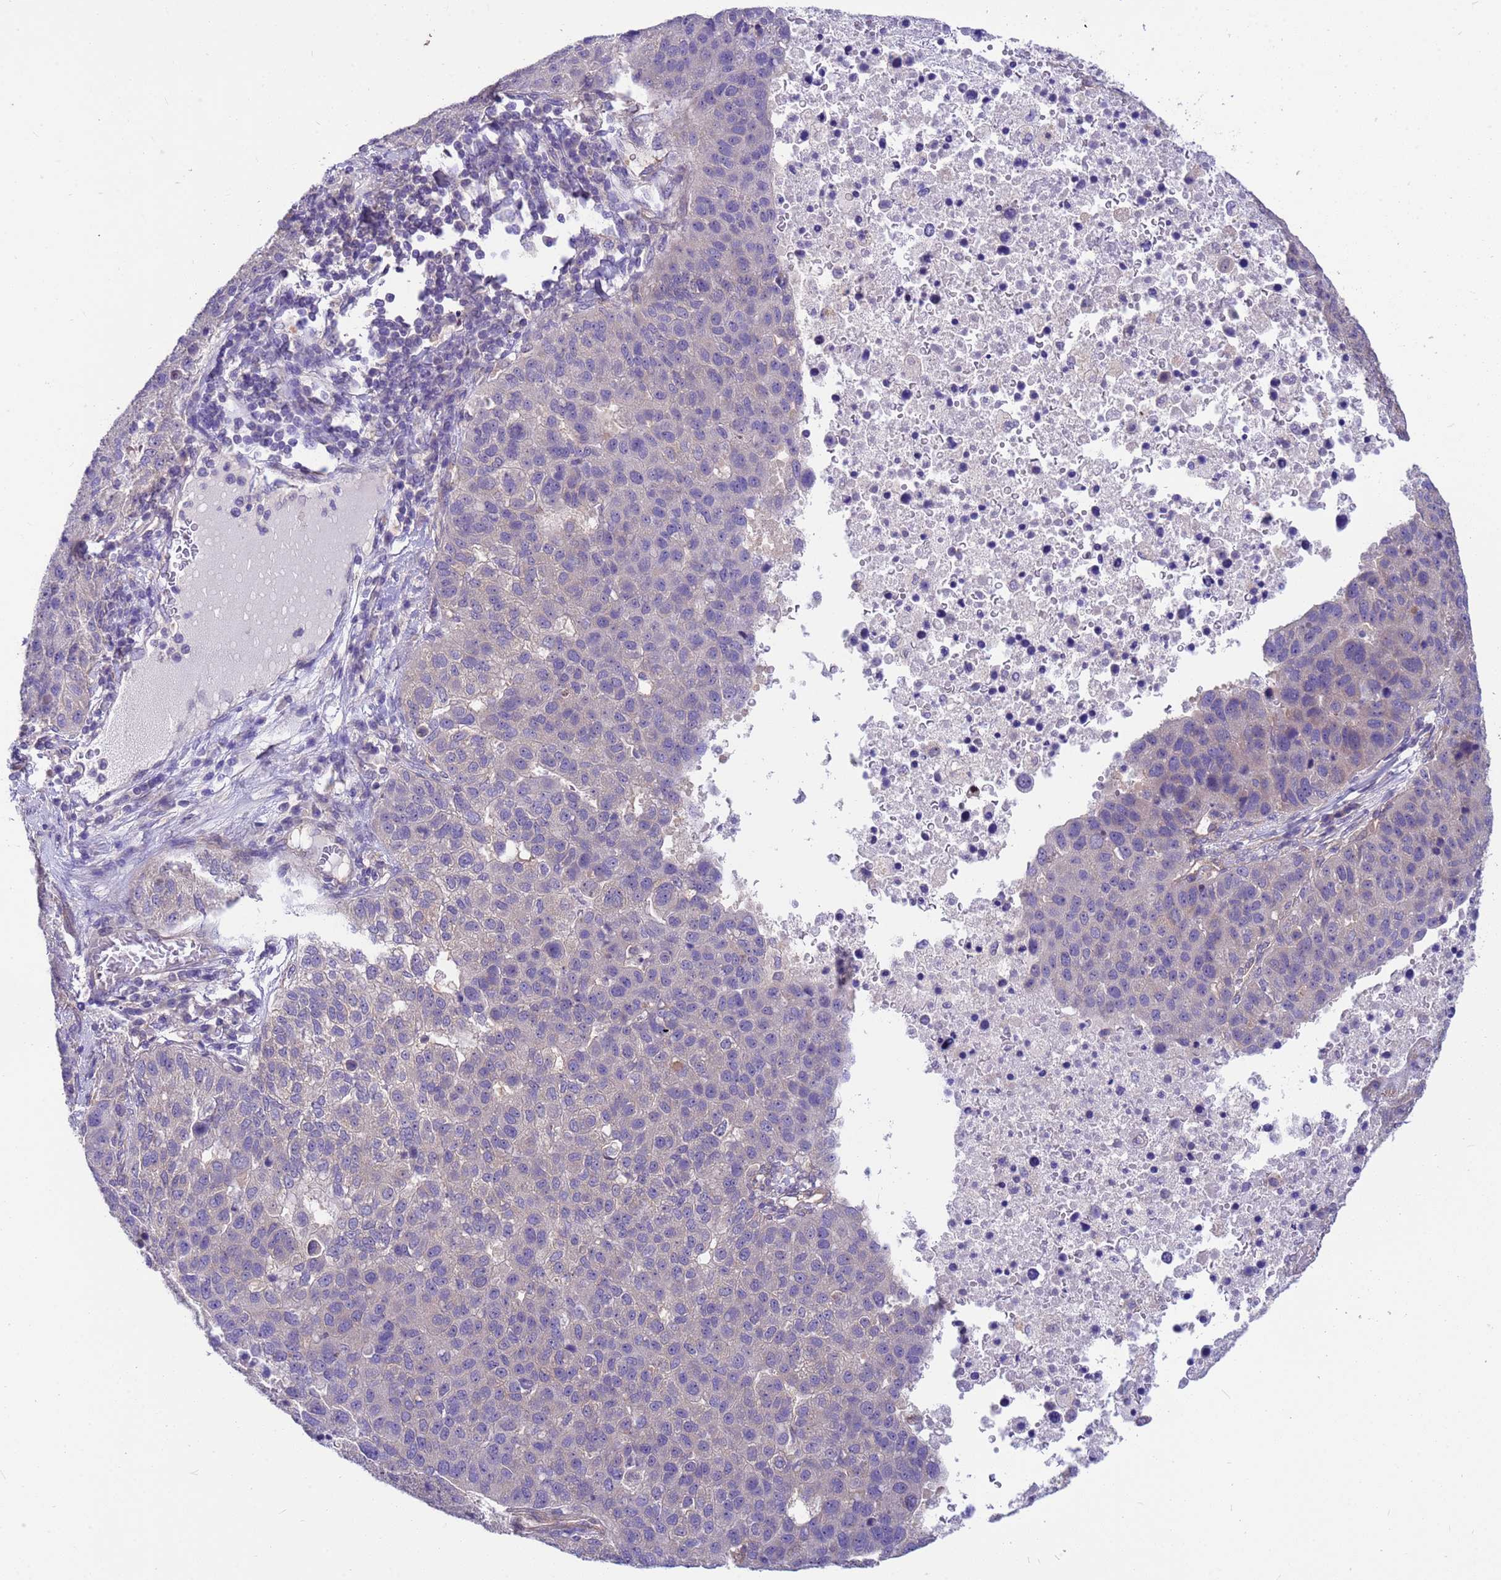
{"staining": {"intensity": "negative", "quantity": "none", "location": "none"}, "tissue": "pancreatic cancer", "cell_type": "Tumor cells", "image_type": "cancer", "snomed": [{"axis": "morphology", "description": "Adenocarcinoma, NOS"}, {"axis": "topography", "description": "Pancreas"}], "caption": "Protein analysis of adenocarcinoma (pancreatic) demonstrates no significant staining in tumor cells.", "gene": "PPP2CB", "patient": {"sex": "female", "age": 61}}